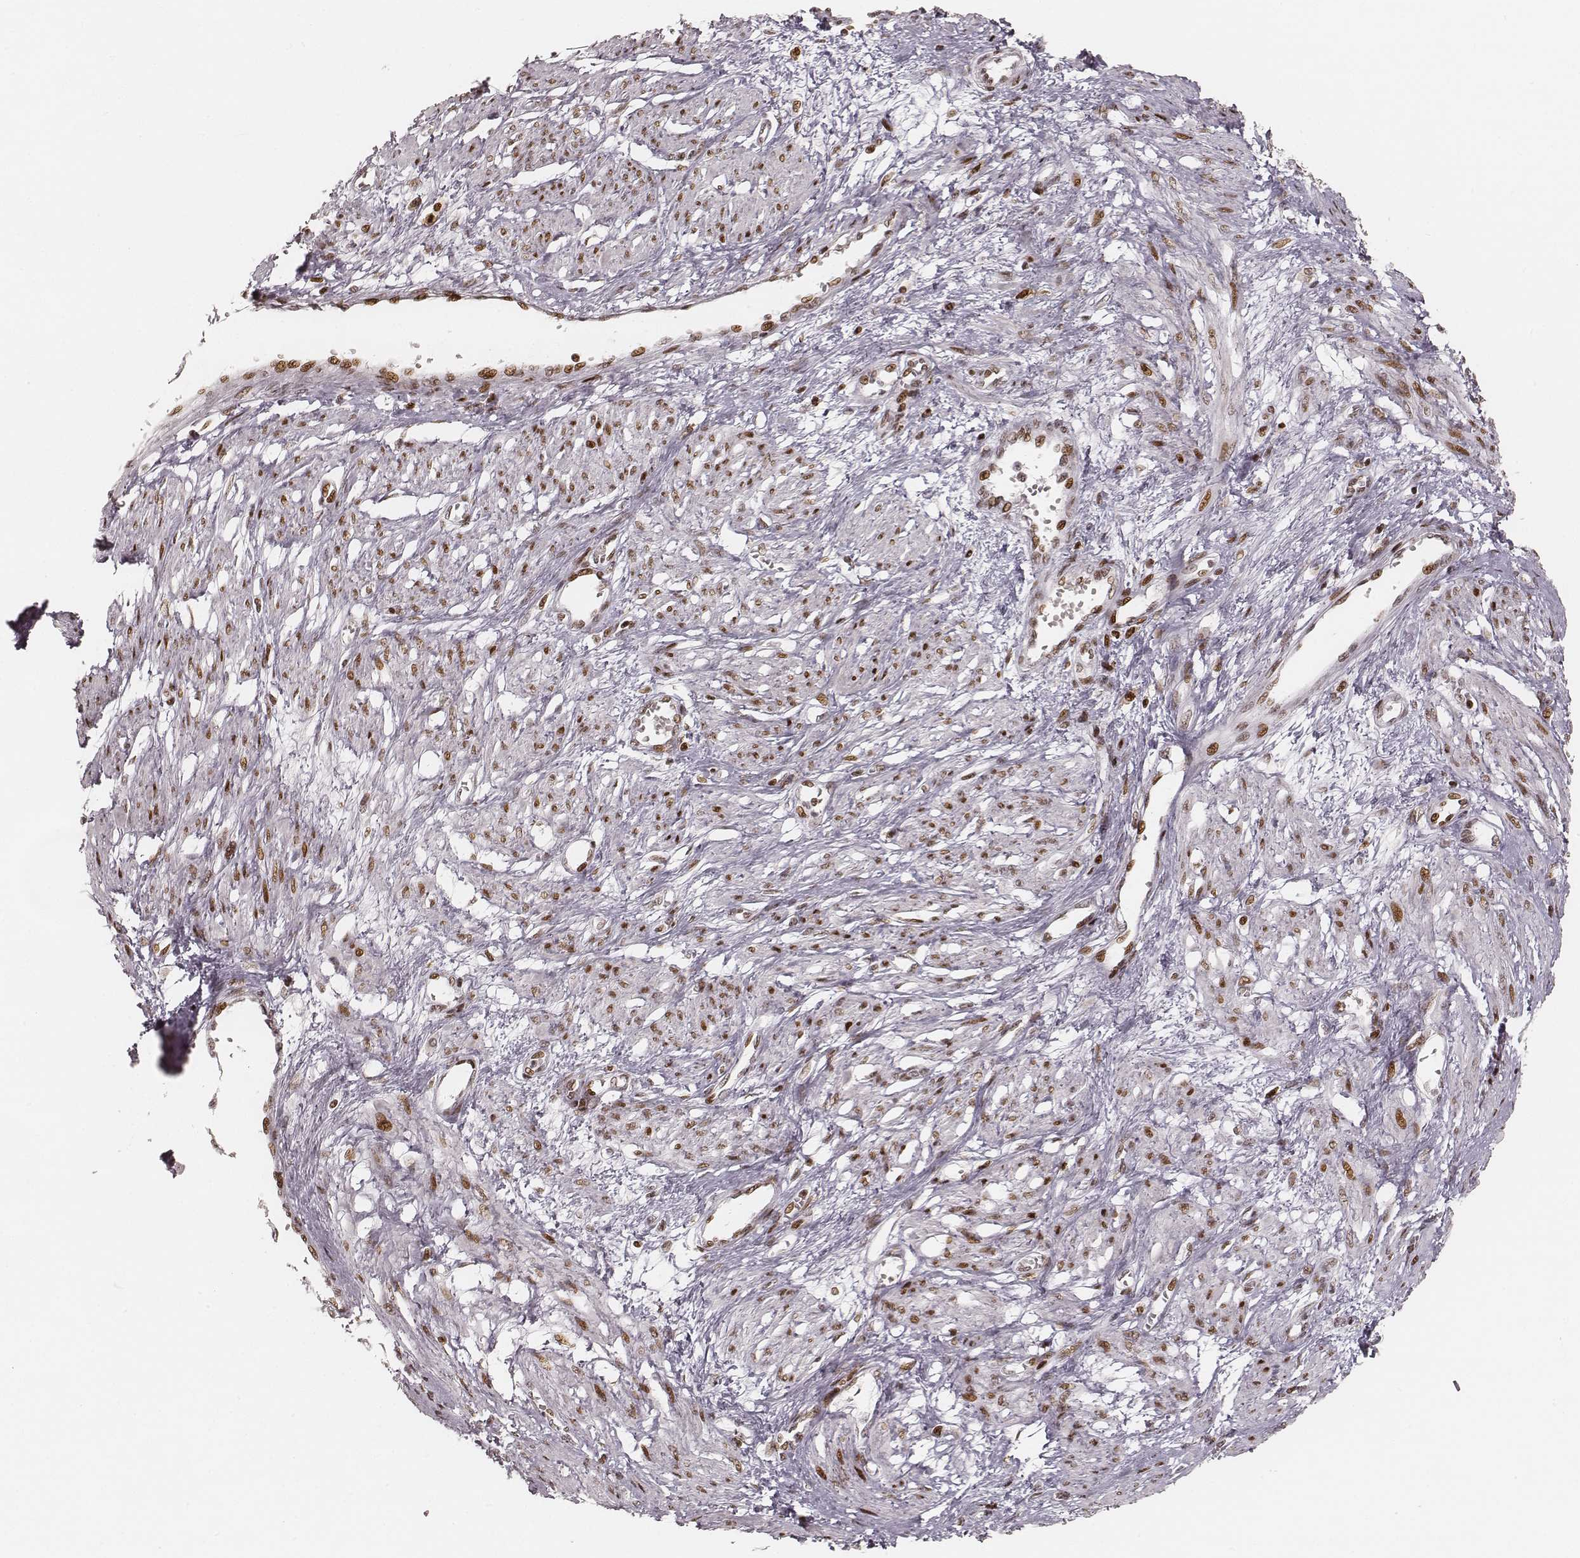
{"staining": {"intensity": "strong", "quantity": ">75%", "location": "nuclear"}, "tissue": "smooth muscle", "cell_type": "Smooth muscle cells", "image_type": "normal", "snomed": [{"axis": "morphology", "description": "Normal tissue, NOS"}, {"axis": "topography", "description": "Smooth muscle"}, {"axis": "topography", "description": "Uterus"}], "caption": "Immunohistochemistry (IHC) of unremarkable smooth muscle reveals high levels of strong nuclear positivity in approximately >75% of smooth muscle cells. (brown staining indicates protein expression, while blue staining denotes nuclei).", "gene": "HNRNPC", "patient": {"sex": "female", "age": 39}}